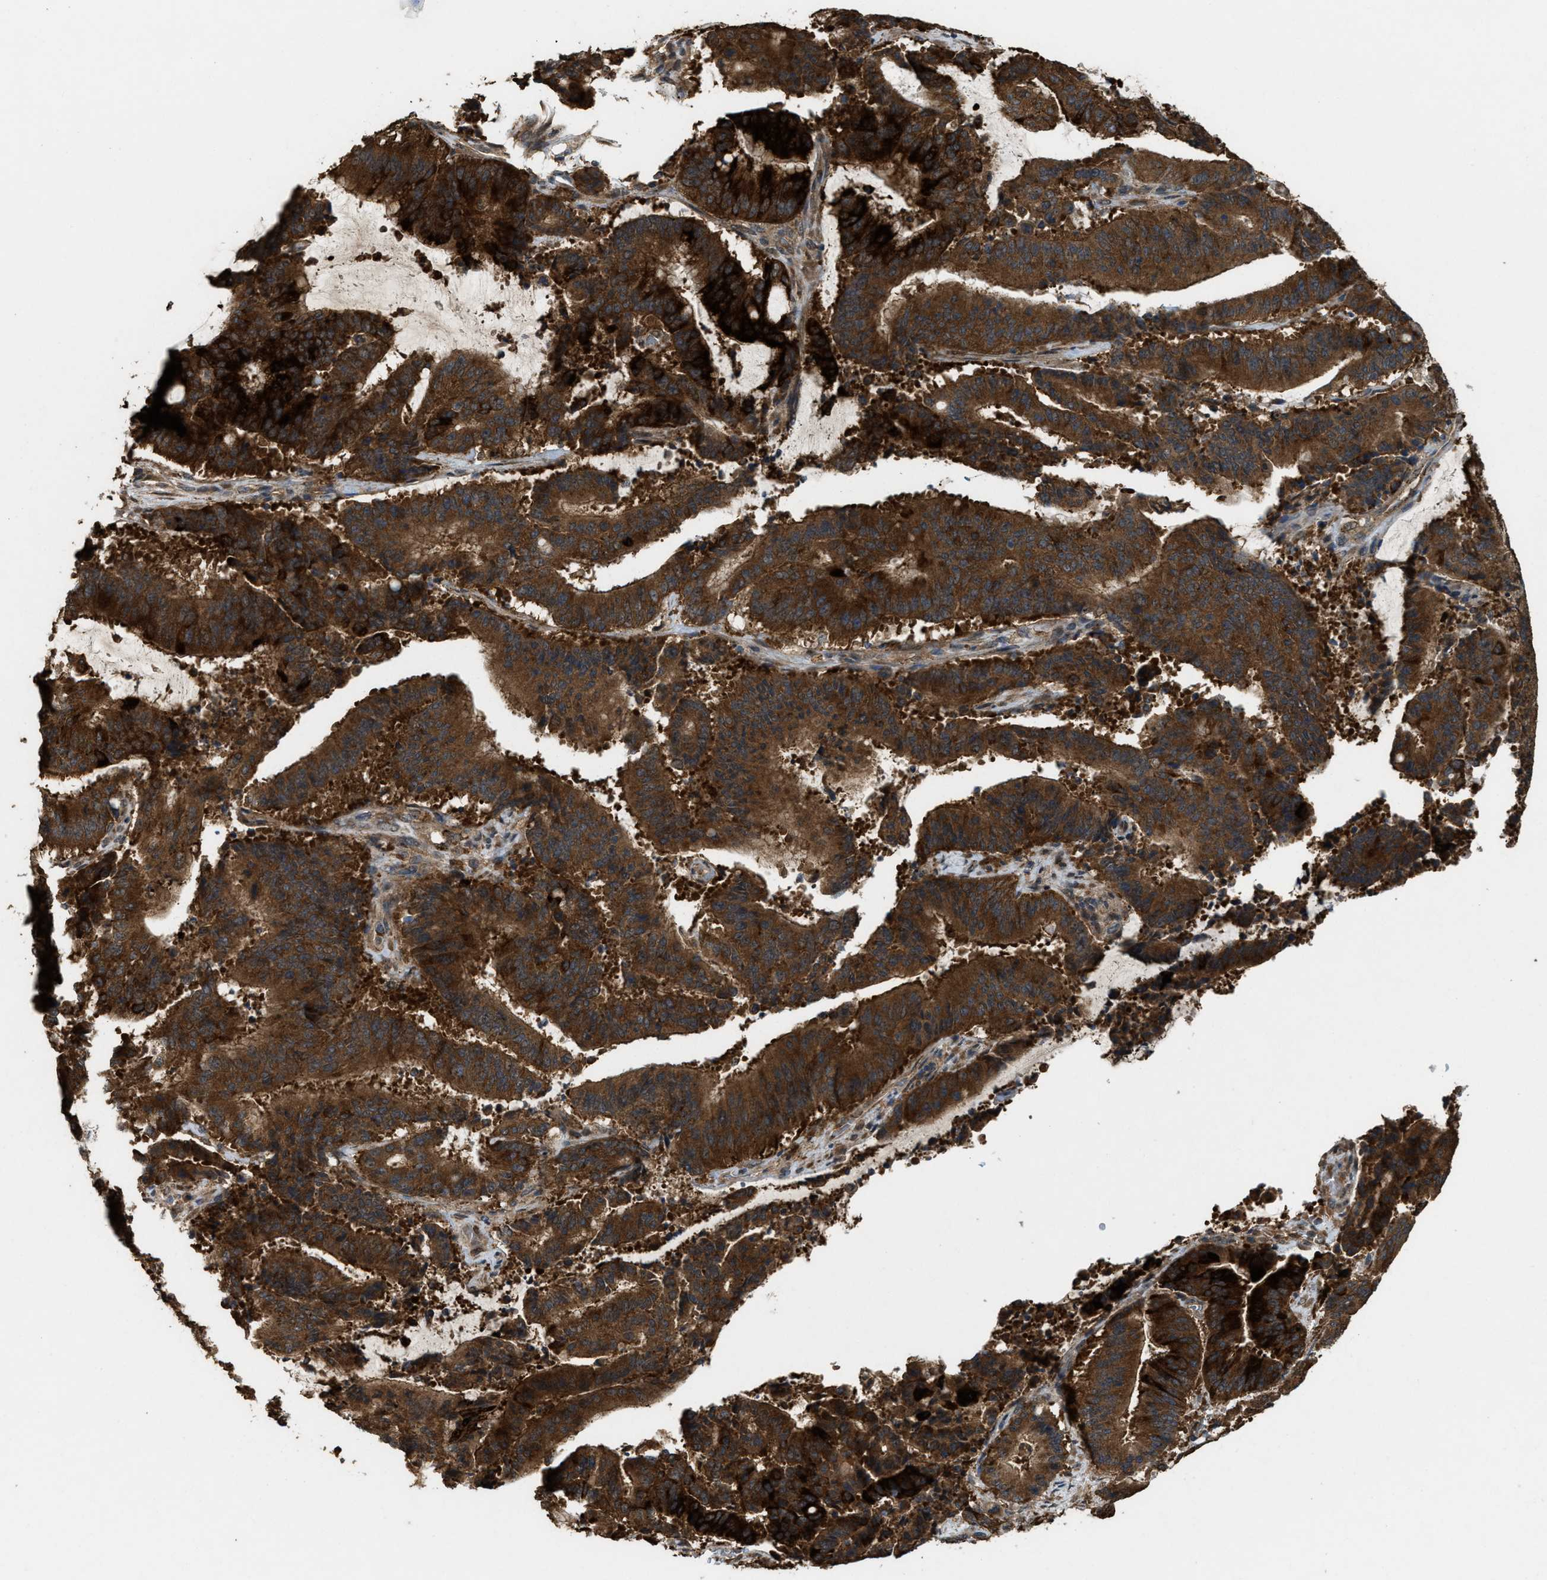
{"staining": {"intensity": "strong", "quantity": ">75%", "location": "cytoplasmic/membranous"}, "tissue": "liver cancer", "cell_type": "Tumor cells", "image_type": "cancer", "snomed": [{"axis": "morphology", "description": "Normal tissue, NOS"}, {"axis": "morphology", "description": "Cholangiocarcinoma"}, {"axis": "topography", "description": "Liver"}, {"axis": "topography", "description": "Peripheral nerve tissue"}], "caption": "Brown immunohistochemical staining in liver cholangiocarcinoma exhibits strong cytoplasmic/membranous positivity in about >75% of tumor cells.", "gene": "ARHGEF5", "patient": {"sex": "female", "age": 73}}